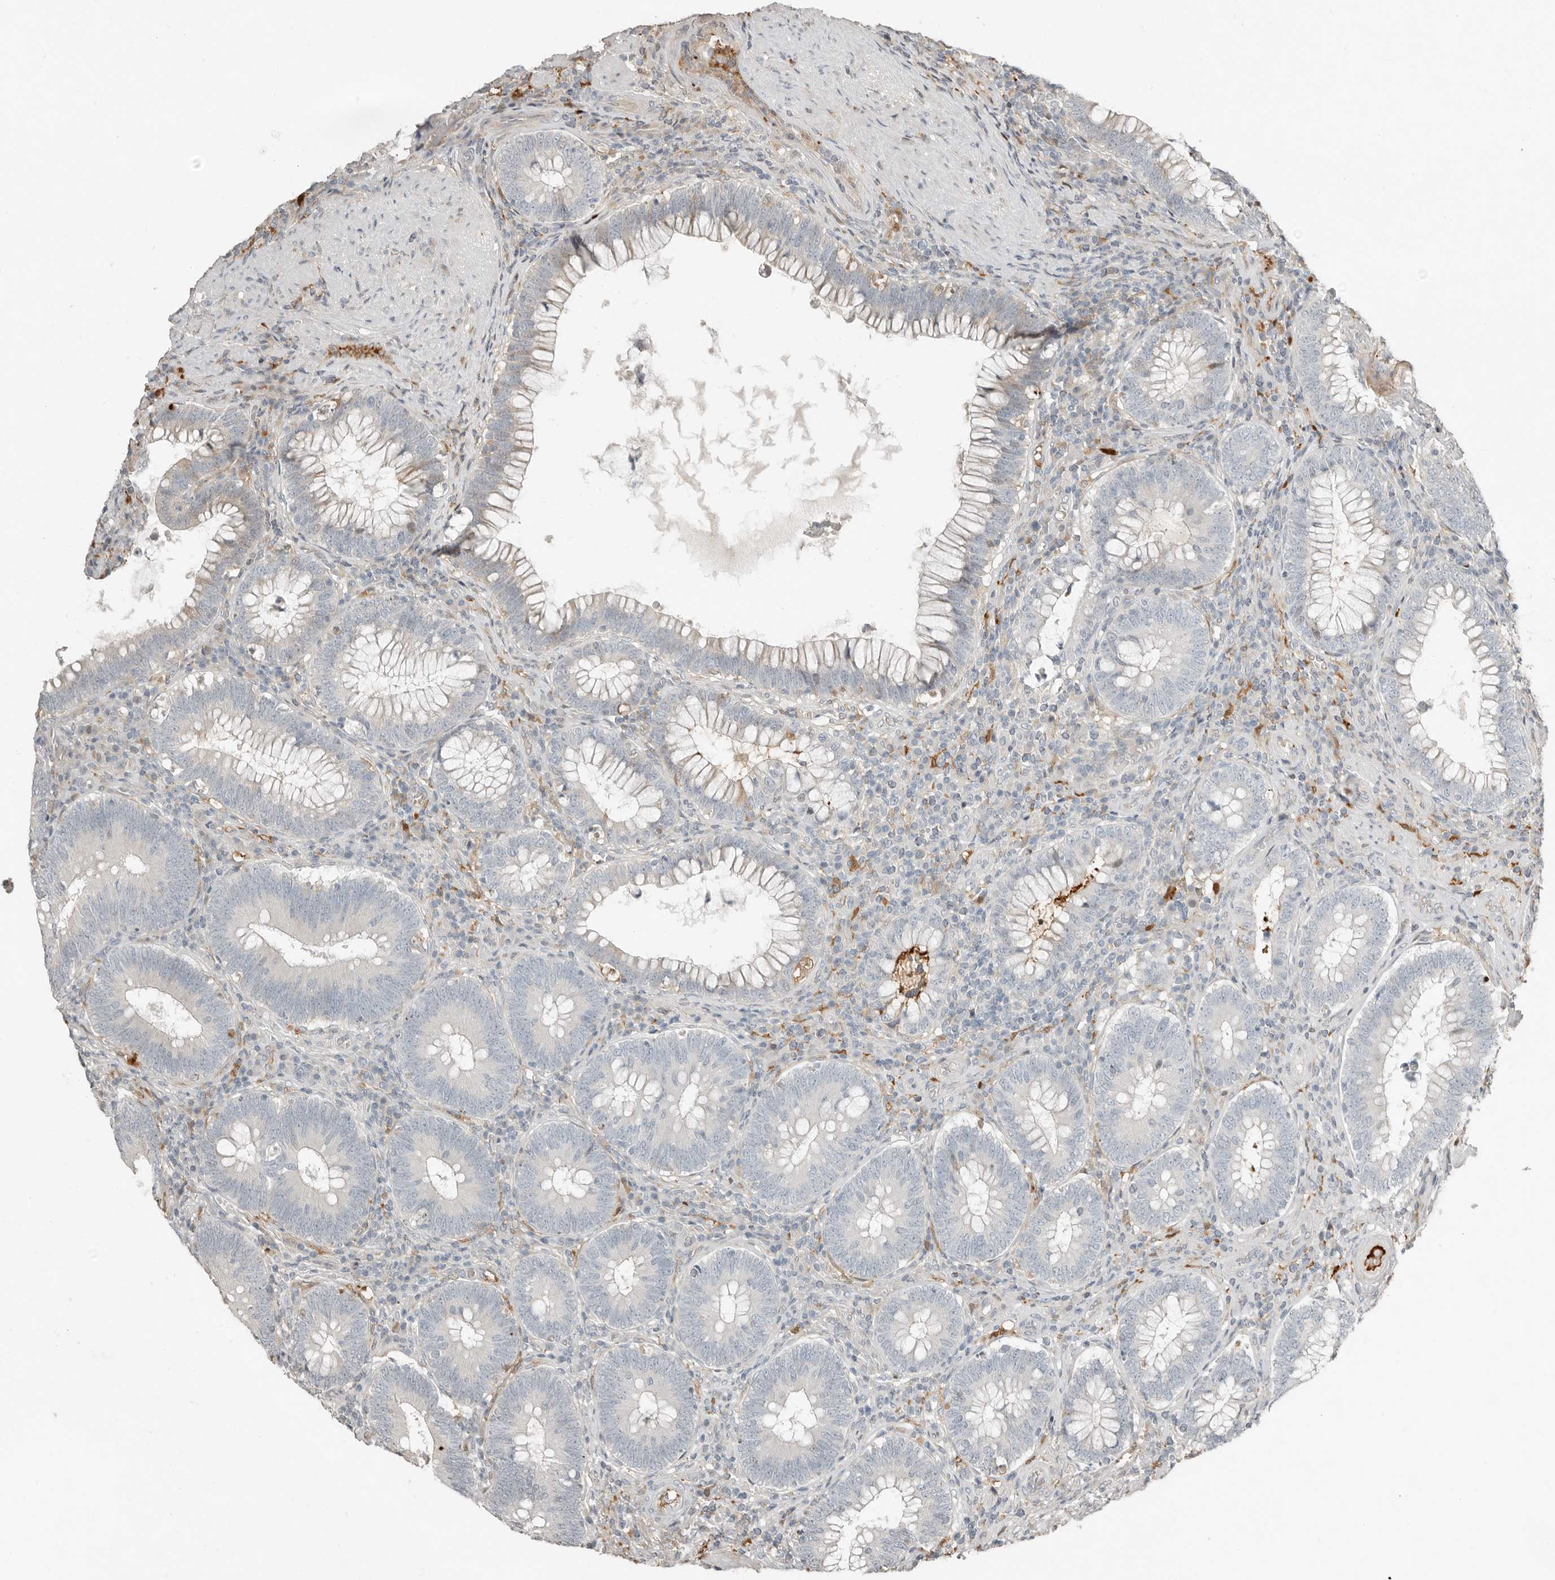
{"staining": {"intensity": "negative", "quantity": "none", "location": "none"}, "tissue": "colorectal cancer", "cell_type": "Tumor cells", "image_type": "cancer", "snomed": [{"axis": "morphology", "description": "Normal tissue, NOS"}, {"axis": "topography", "description": "Colon"}], "caption": "Colorectal cancer was stained to show a protein in brown. There is no significant positivity in tumor cells.", "gene": "KLHL38", "patient": {"sex": "female", "age": 82}}